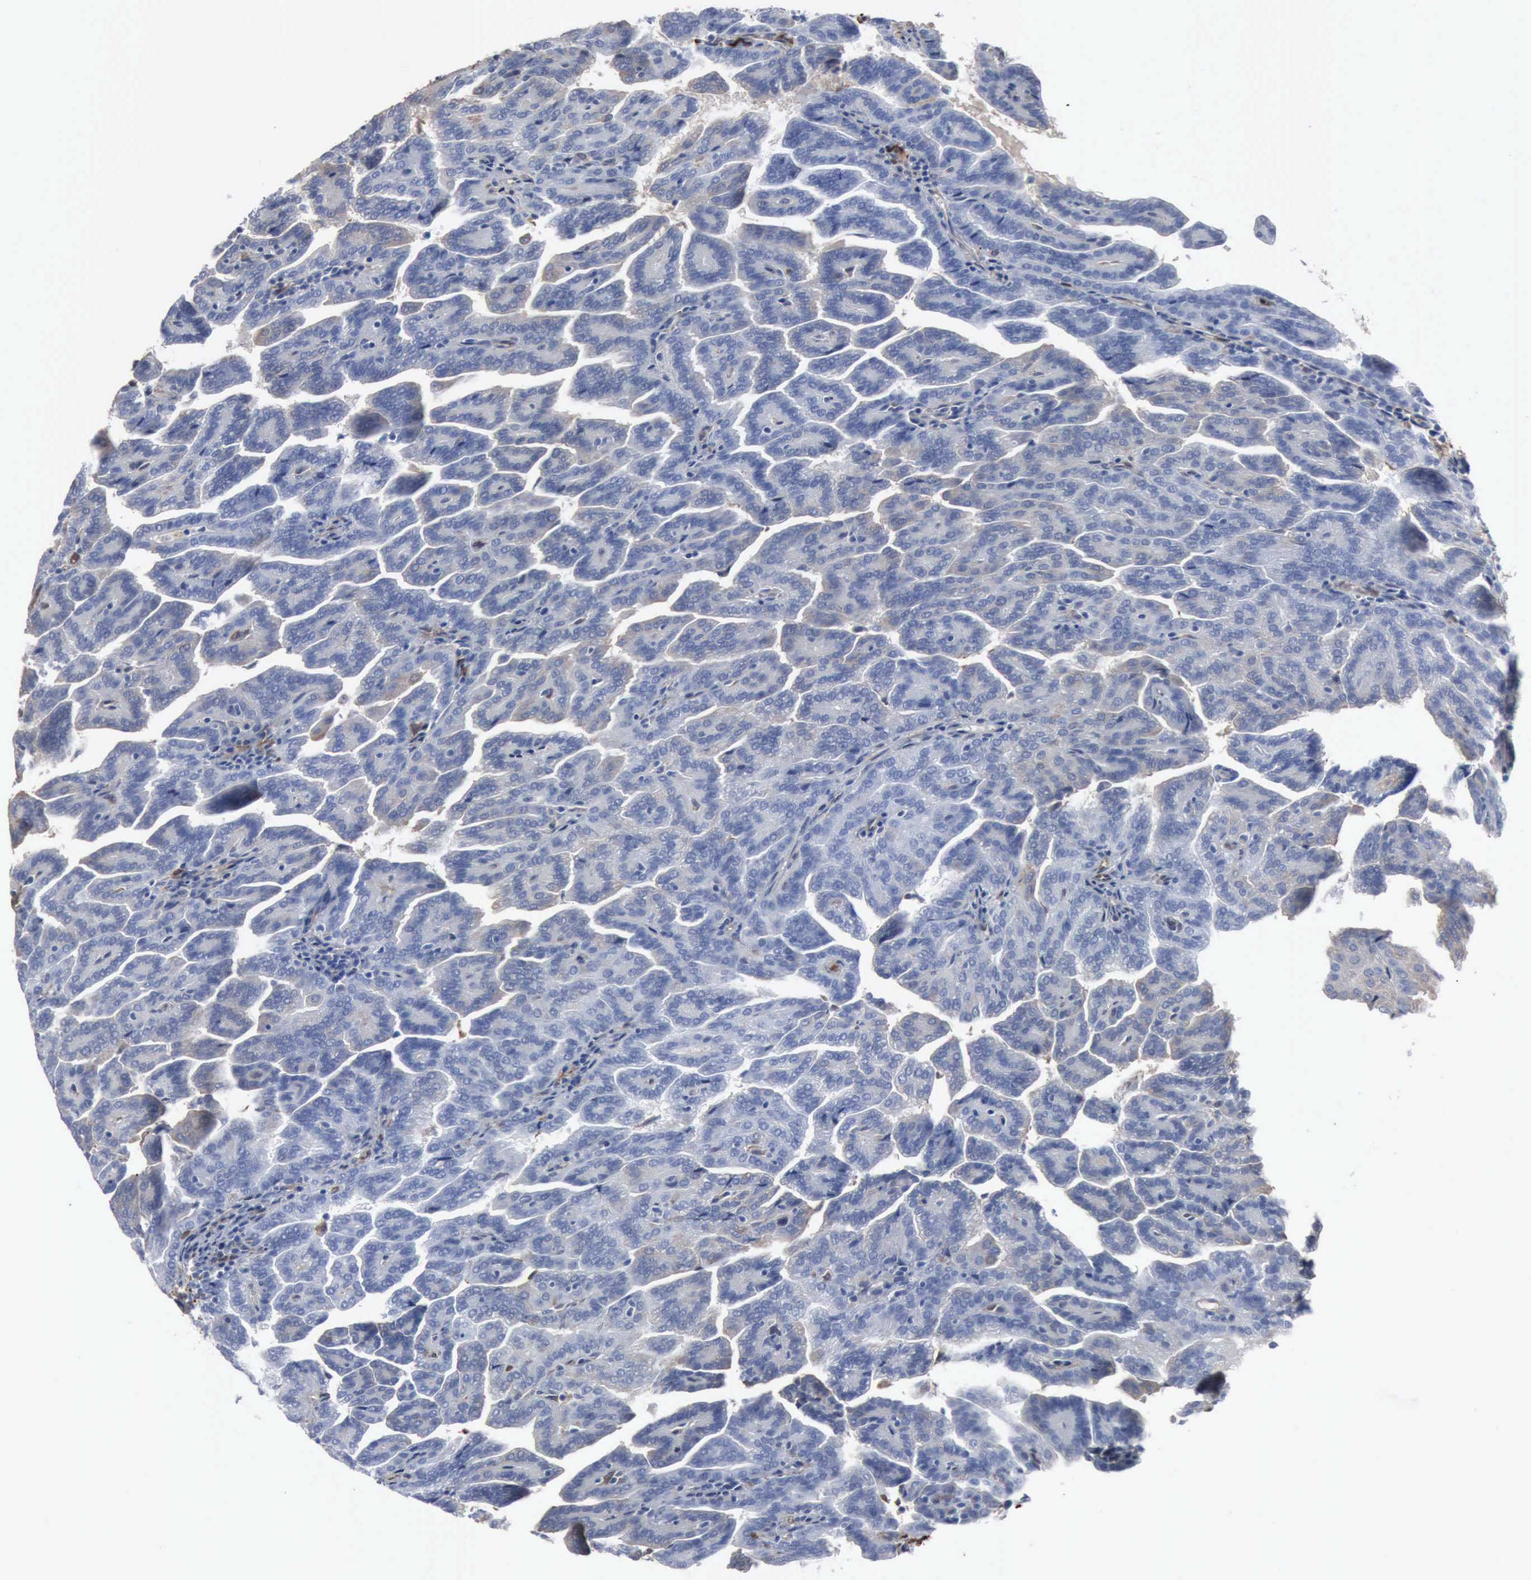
{"staining": {"intensity": "negative", "quantity": "none", "location": "none"}, "tissue": "renal cancer", "cell_type": "Tumor cells", "image_type": "cancer", "snomed": [{"axis": "morphology", "description": "Adenocarcinoma, NOS"}, {"axis": "topography", "description": "Kidney"}], "caption": "Immunohistochemistry of renal cancer displays no staining in tumor cells. (DAB immunohistochemistry with hematoxylin counter stain).", "gene": "FSCN1", "patient": {"sex": "male", "age": 61}}